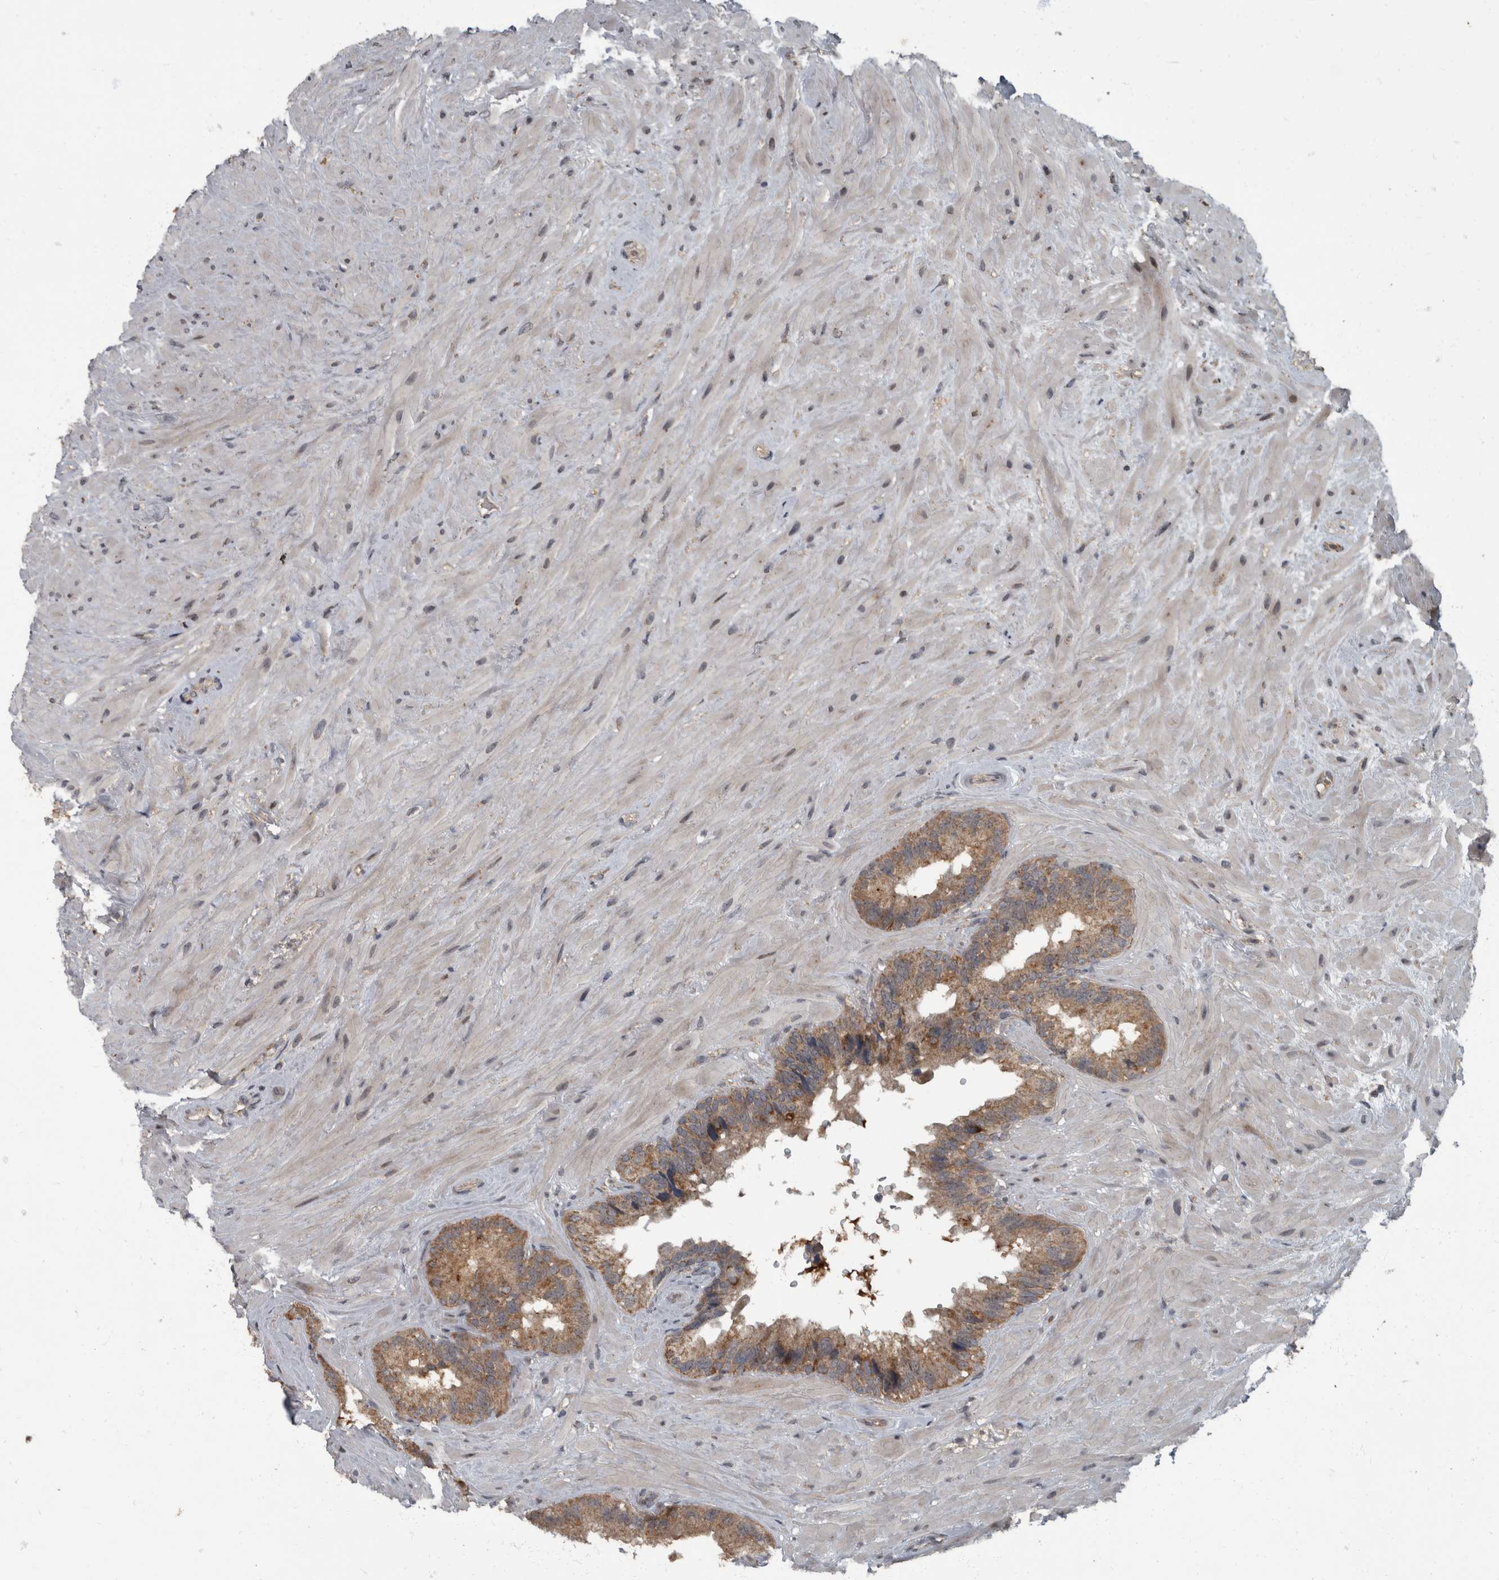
{"staining": {"intensity": "moderate", "quantity": ">75%", "location": "cytoplasmic/membranous"}, "tissue": "seminal vesicle", "cell_type": "Glandular cells", "image_type": "normal", "snomed": [{"axis": "morphology", "description": "Normal tissue, NOS"}, {"axis": "topography", "description": "Seminal veicle"}], "caption": "Immunohistochemical staining of normal seminal vesicle displays medium levels of moderate cytoplasmic/membranous positivity in about >75% of glandular cells.", "gene": "RABGGTB", "patient": {"sex": "male", "age": 80}}